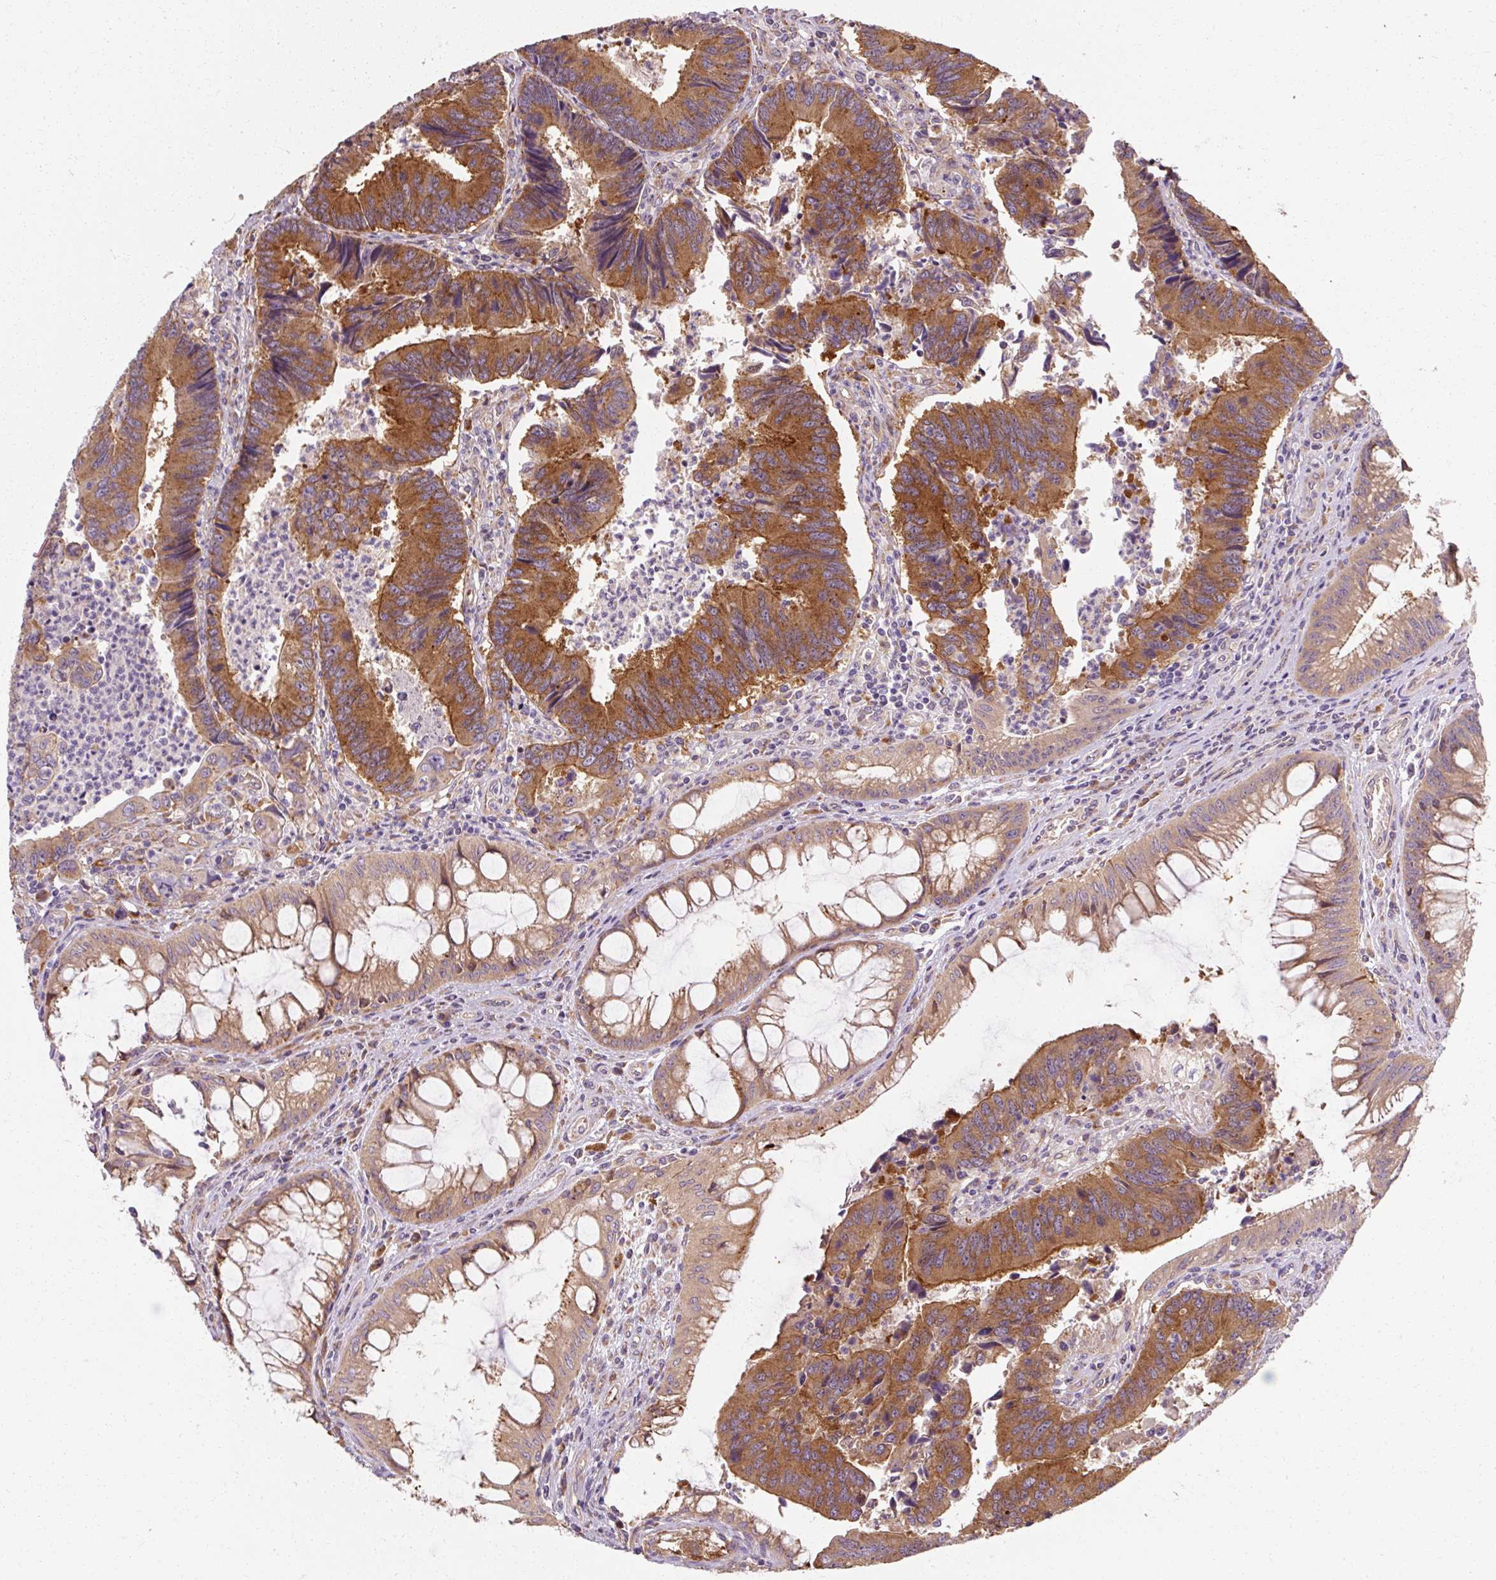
{"staining": {"intensity": "moderate", "quantity": ">75%", "location": "cytoplasmic/membranous"}, "tissue": "colorectal cancer", "cell_type": "Tumor cells", "image_type": "cancer", "snomed": [{"axis": "morphology", "description": "Adenocarcinoma, NOS"}, {"axis": "topography", "description": "Colon"}], "caption": "Brown immunohistochemical staining in human colorectal adenocarcinoma exhibits moderate cytoplasmic/membranous expression in about >75% of tumor cells. Ihc stains the protein of interest in brown and the nuclei are stained blue.", "gene": "TBC1D4", "patient": {"sex": "female", "age": 67}}